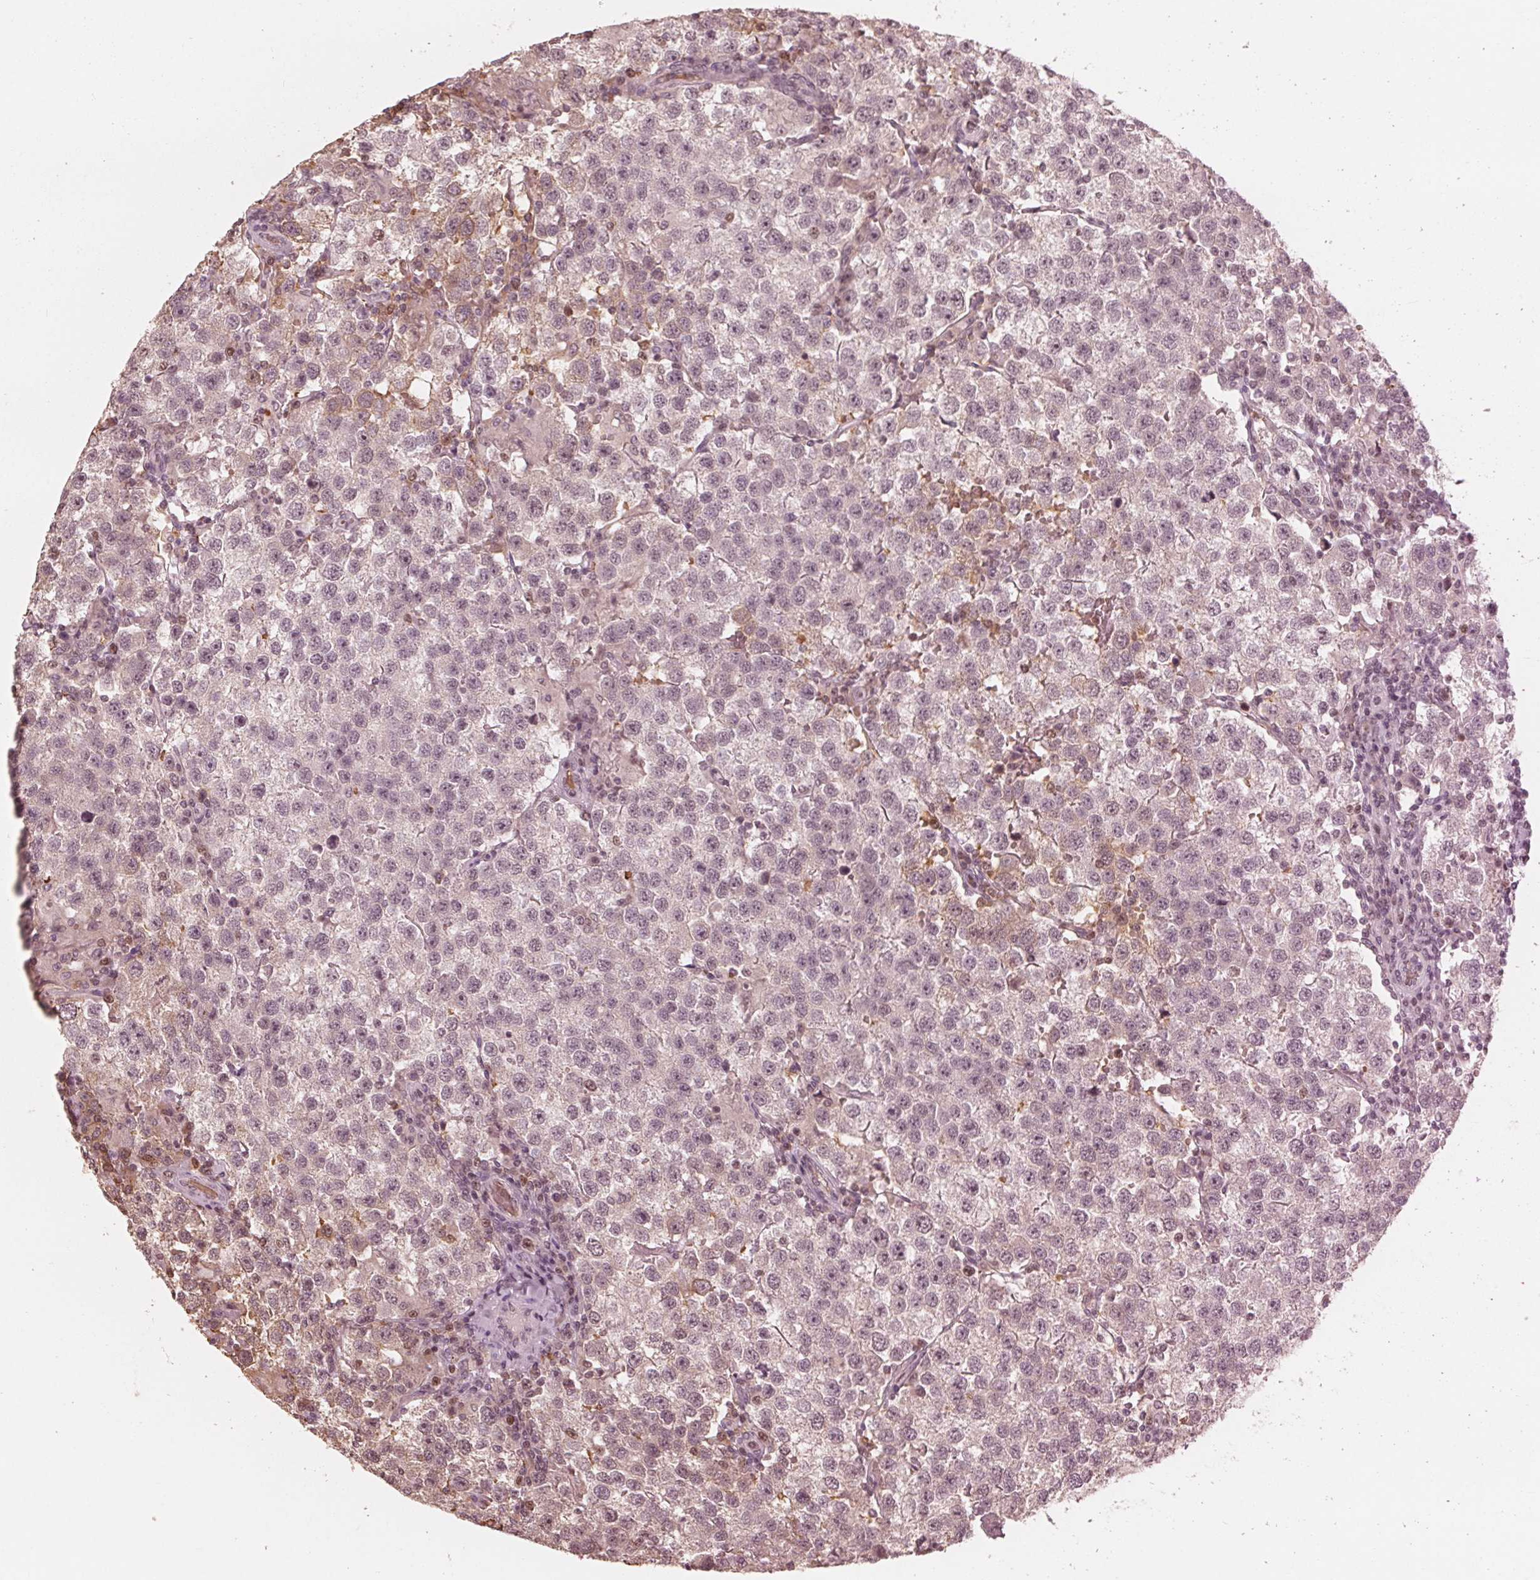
{"staining": {"intensity": "weak", "quantity": "25%-75%", "location": "nuclear"}, "tissue": "testis cancer", "cell_type": "Tumor cells", "image_type": "cancer", "snomed": [{"axis": "morphology", "description": "Seminoma, NOS"}, {"axis": "topography", "description": "Testis"}], "caption": "Seminoma (testis) stained with immunohistochemistry (IHC) shows weak nuclear staining in about 25%-75% of tumor cells.", "gene": "HIRIP3", "patient": {"sex": "male", "age": 37}}